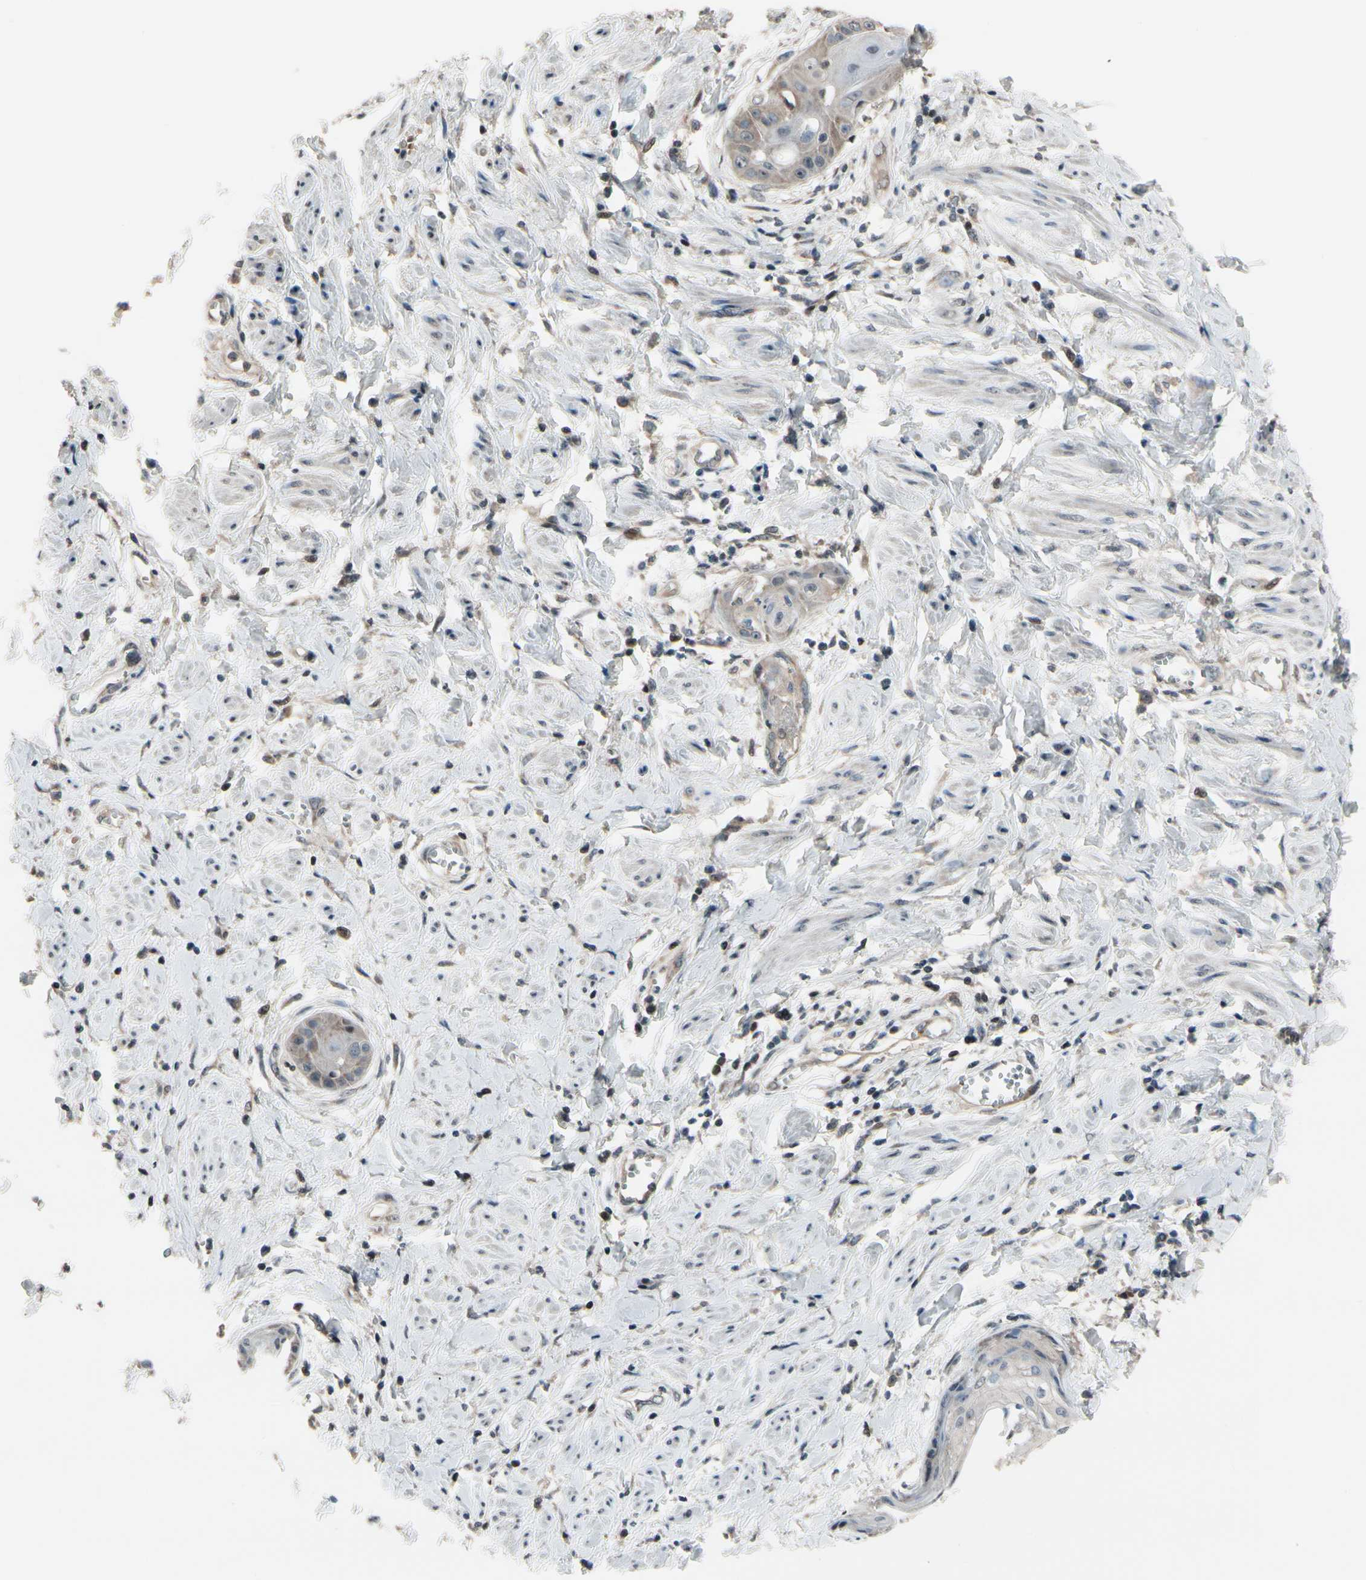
{"staining": {"intensity": "weak", "quantity": ">75%", "location": "cytoplasmic/membranous,nuclear"}, "tissue": "cervical cancer", "cell_type": "Tumor cells", "image_type": "cancer", "snomed": [{"axis": "morphology", "description": "Squamous cell carcinoma, NOS"}, {"axis": "topography", "description": "Cervix"}], "caption": "Human squamous cell carcinoma (cervical) stained for a protein (brown) demonstrates weak cytoplasmic/membranous and nuclear positive positivity in about >75% of tumor cells.", "gene": "SNX29", "patient": {"sex": "female", "age": 57}}